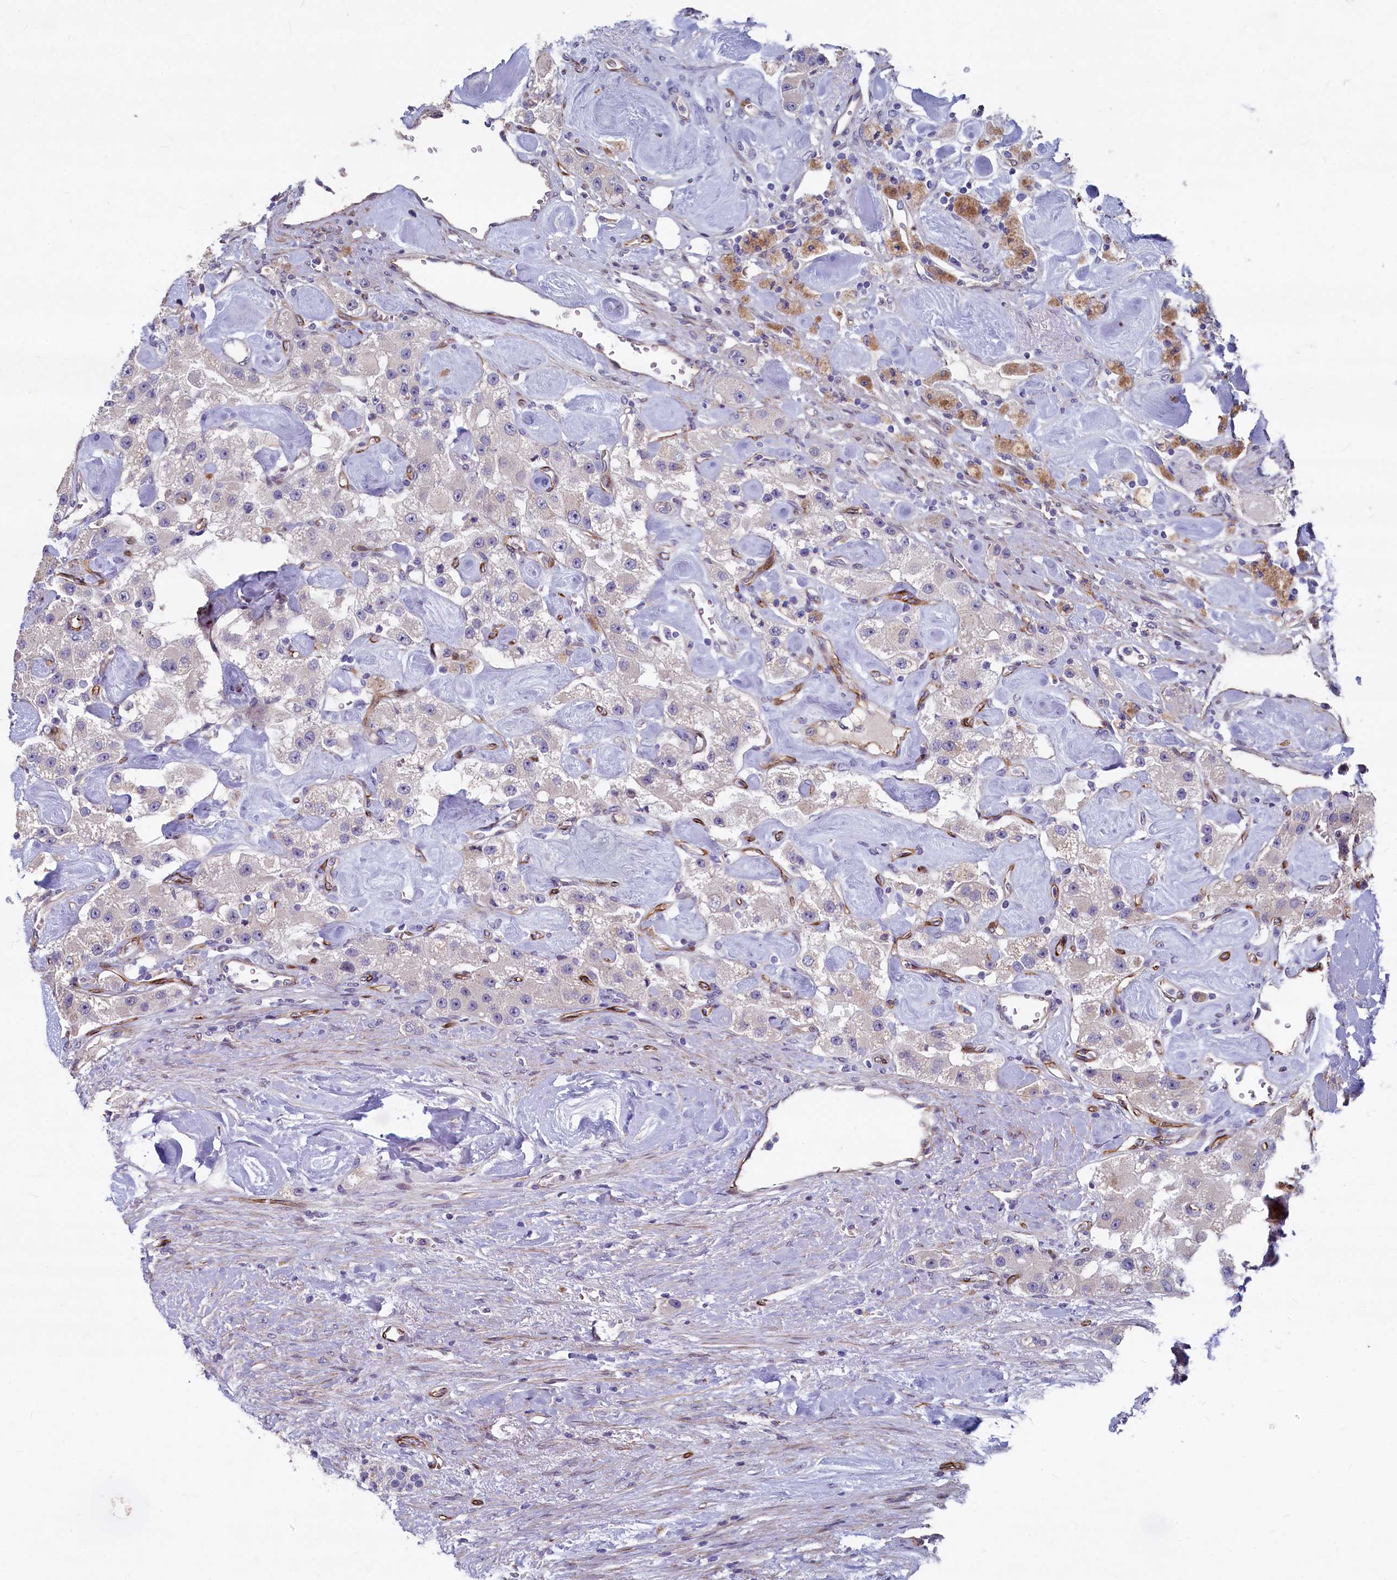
{"staining": {"intensity": "negative", "quantity": "none", "location": "none"}, "tissue": "carcinoid", "cell_type": "Tumor cells", "image_type": "cancer", "snomed": [{"axis": "morphology", "description": "Carcinoid, malignant, NOS"}, {"axis": "topography", "description": "Pancreas"}], "caption": "Immunohistochemical staining of carcinoid shows no significant positivity in tumor cells. Nuclei are stained in blue.", "gene": "ASXL3", "patient": {"sex": "male", "age": 41}}